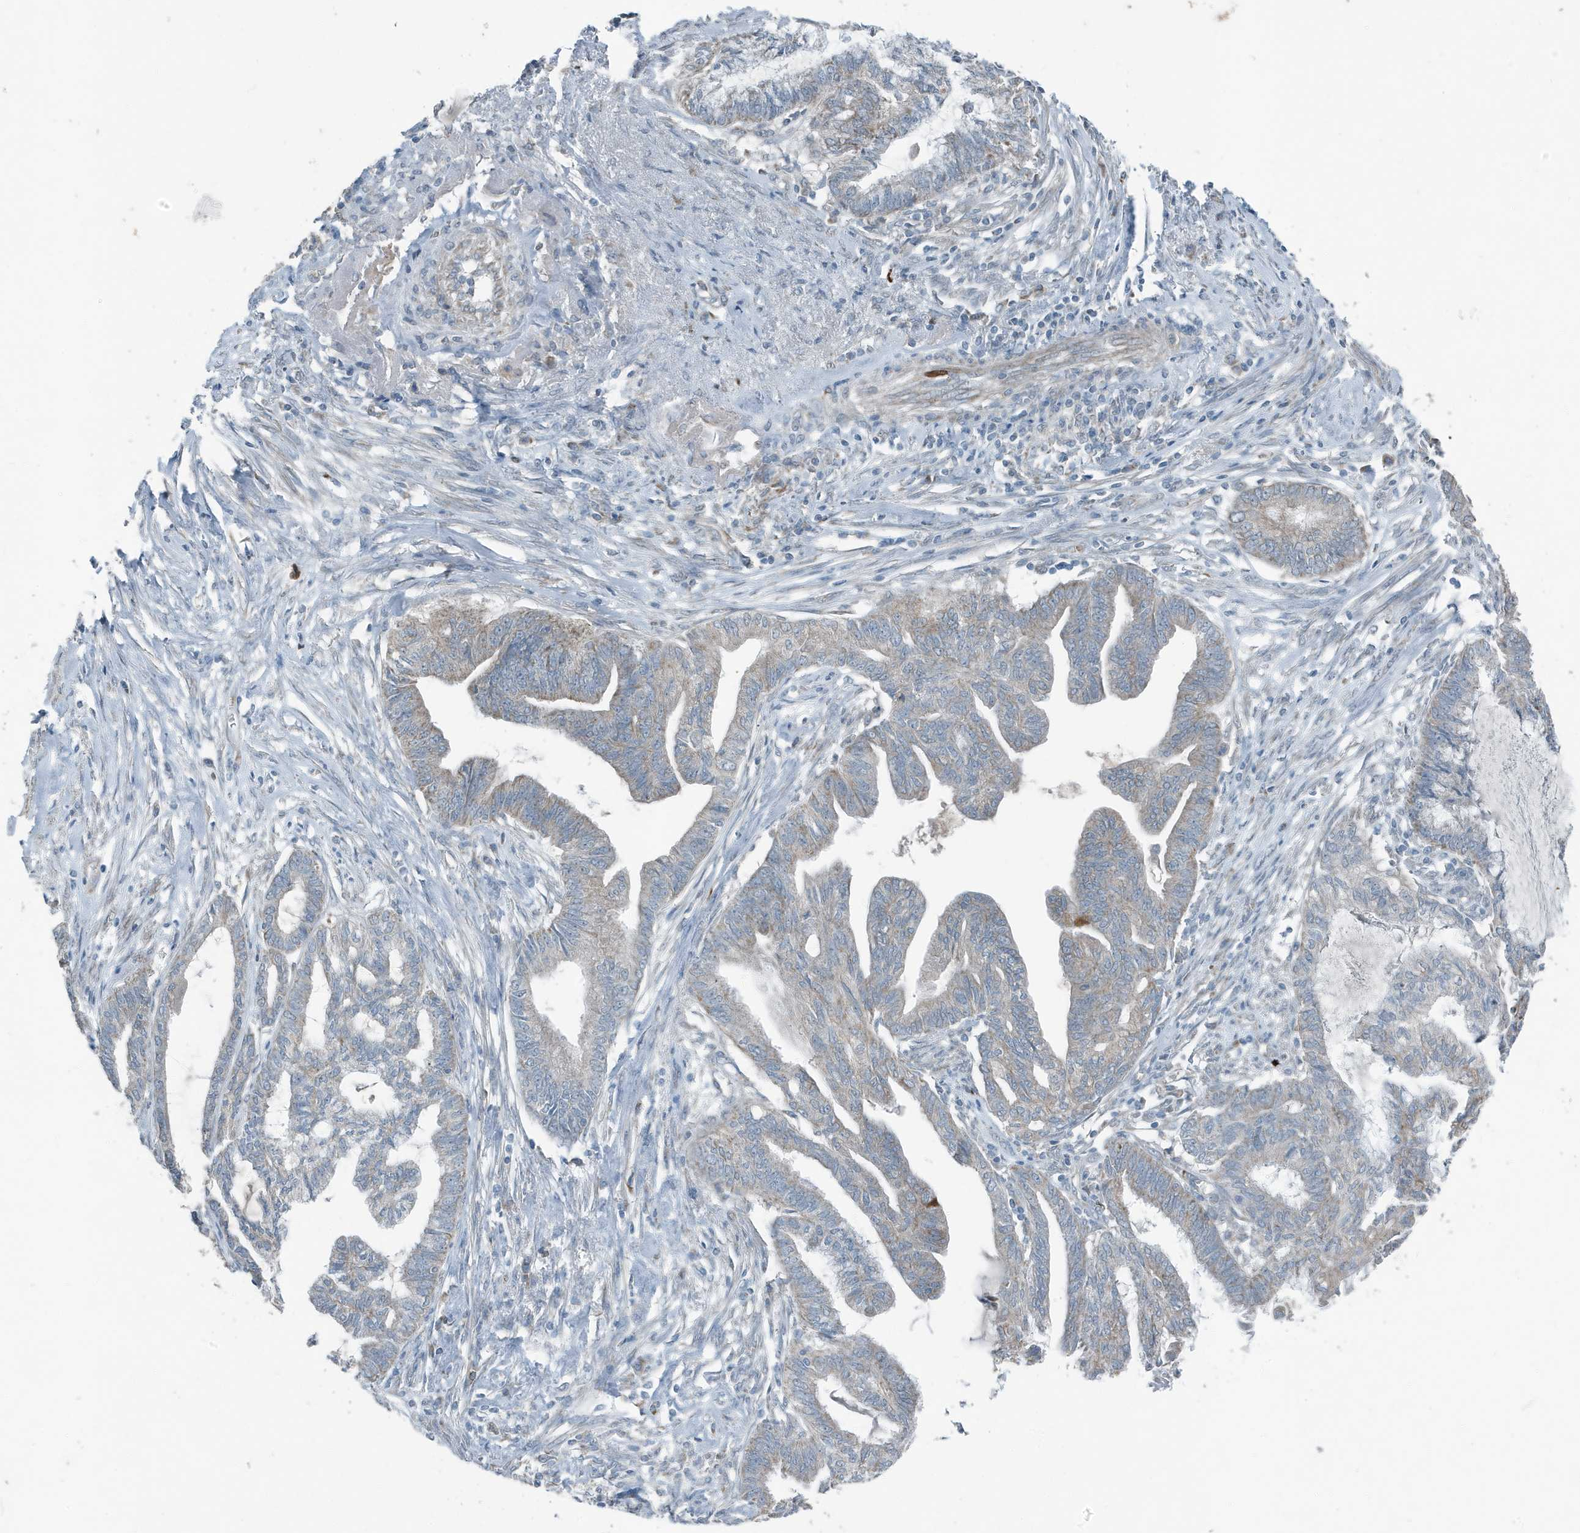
{"staining": {"intensity": "moderate", "quantity": "<25%", "location": "cytoplasmic/membranous"}, "tissue": "endometrial cancer", "cell_type": "Tumor cells", "image_type": "cancer", "snomed": [{"axis": "morphology", "description": "Adenocarcinoma, NOS"}, {"axis": "topography", "description": "Endometrium"}], "caption": "Moderate cytoplasmic/membranous staining is present in approximately <25% of tumor cells in endometrial adenocarcinoma.", "gene": "MT-CYB", "patient": {"sex": "female", "age": 86}}